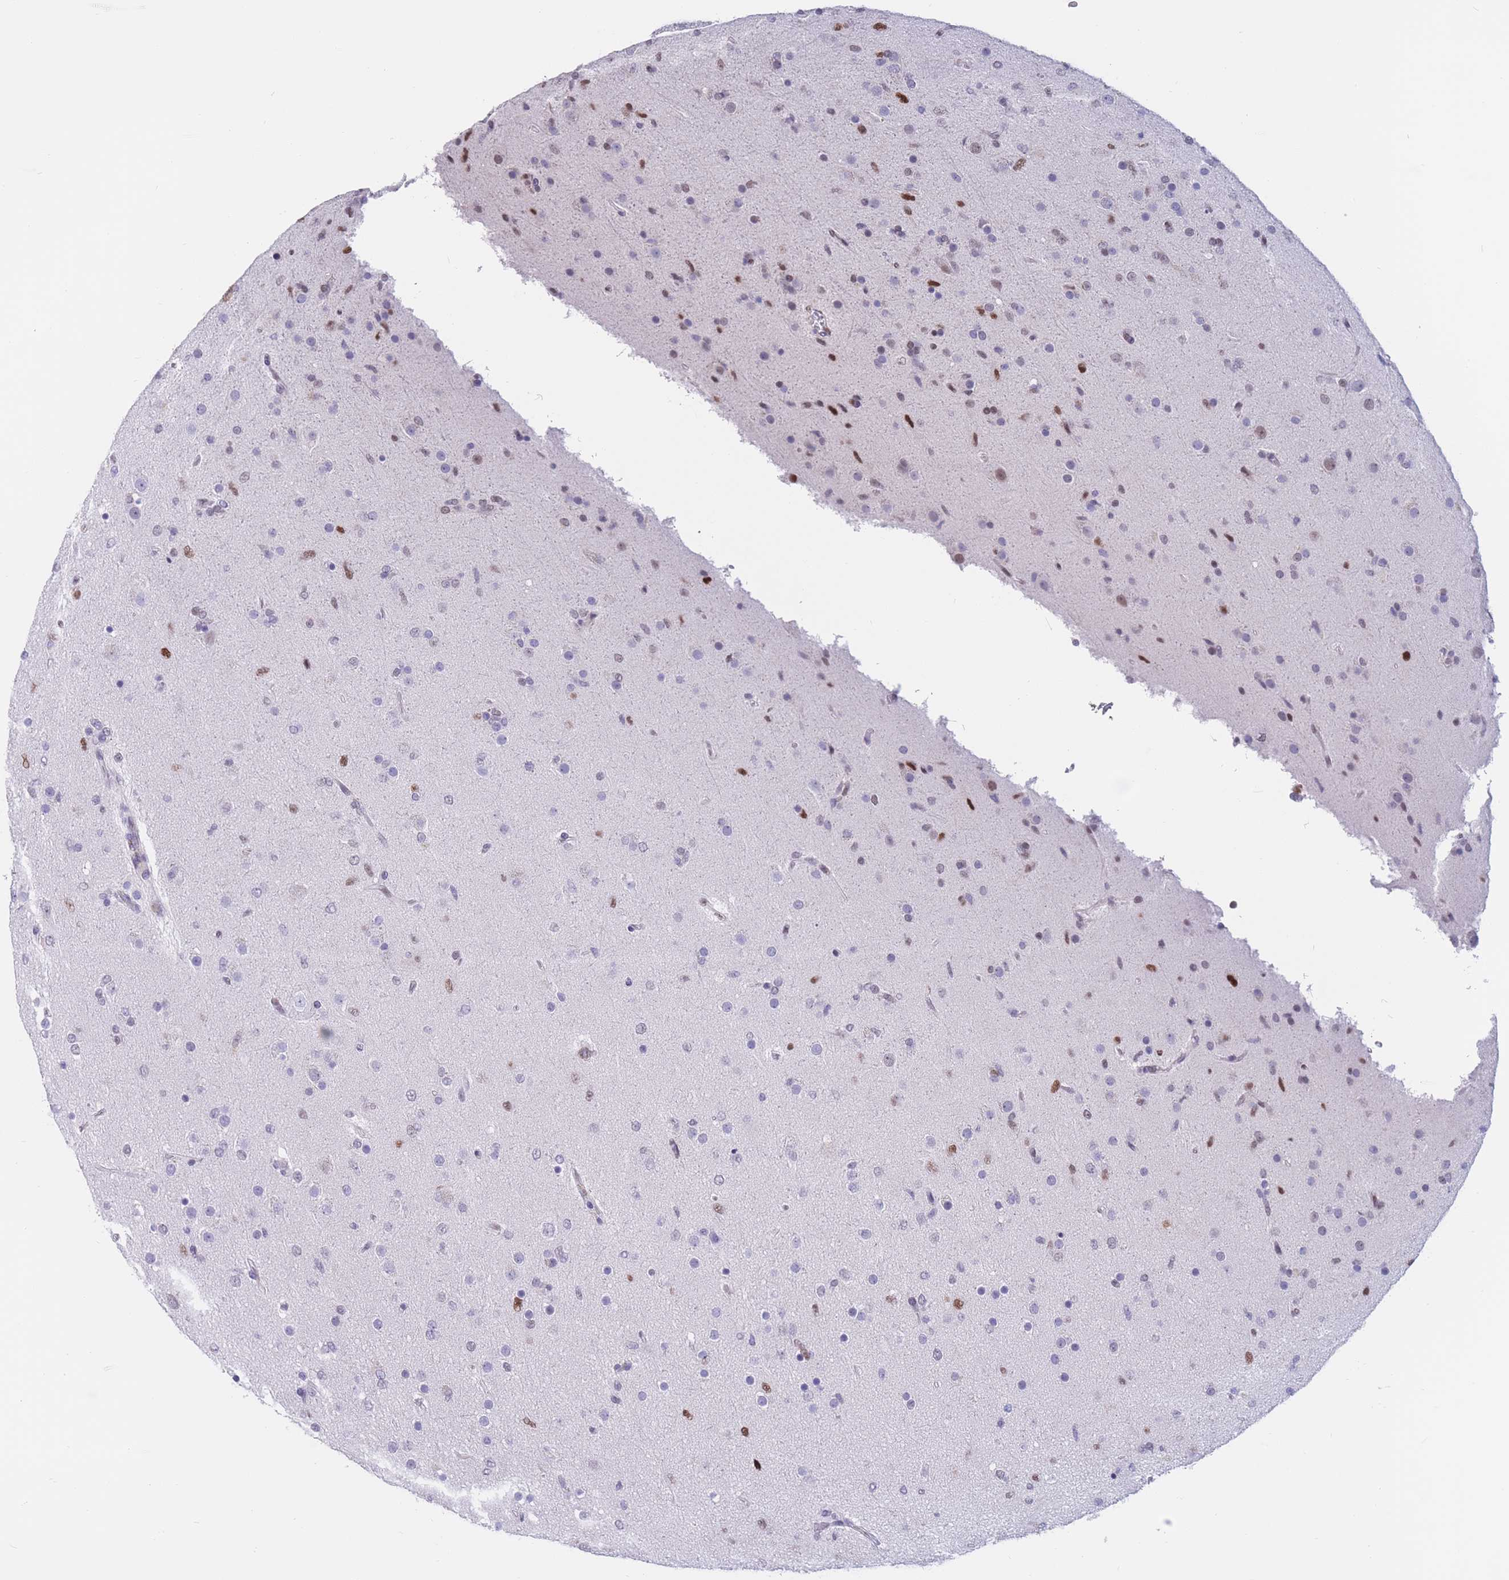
{"staining": {"intensity": "negative", "quantity": "none", "location": "none"}, "tissue": "glioma", "cell_type": "Tumor cells", "image_type": "cancer", "snomed": [{"axis": "morphology", "description": "Glioma, malignant, Low grade"}, {"axis": "topography", "description": "Brain"}], "caption": "IHC photomicrograph of neoplastic tissue: human malignant low-grade glioma stained with DAB displays no significant protein positivity in tumor cells.", "gene": "NASP", "patient": {"sex": "male", "age": 65}}